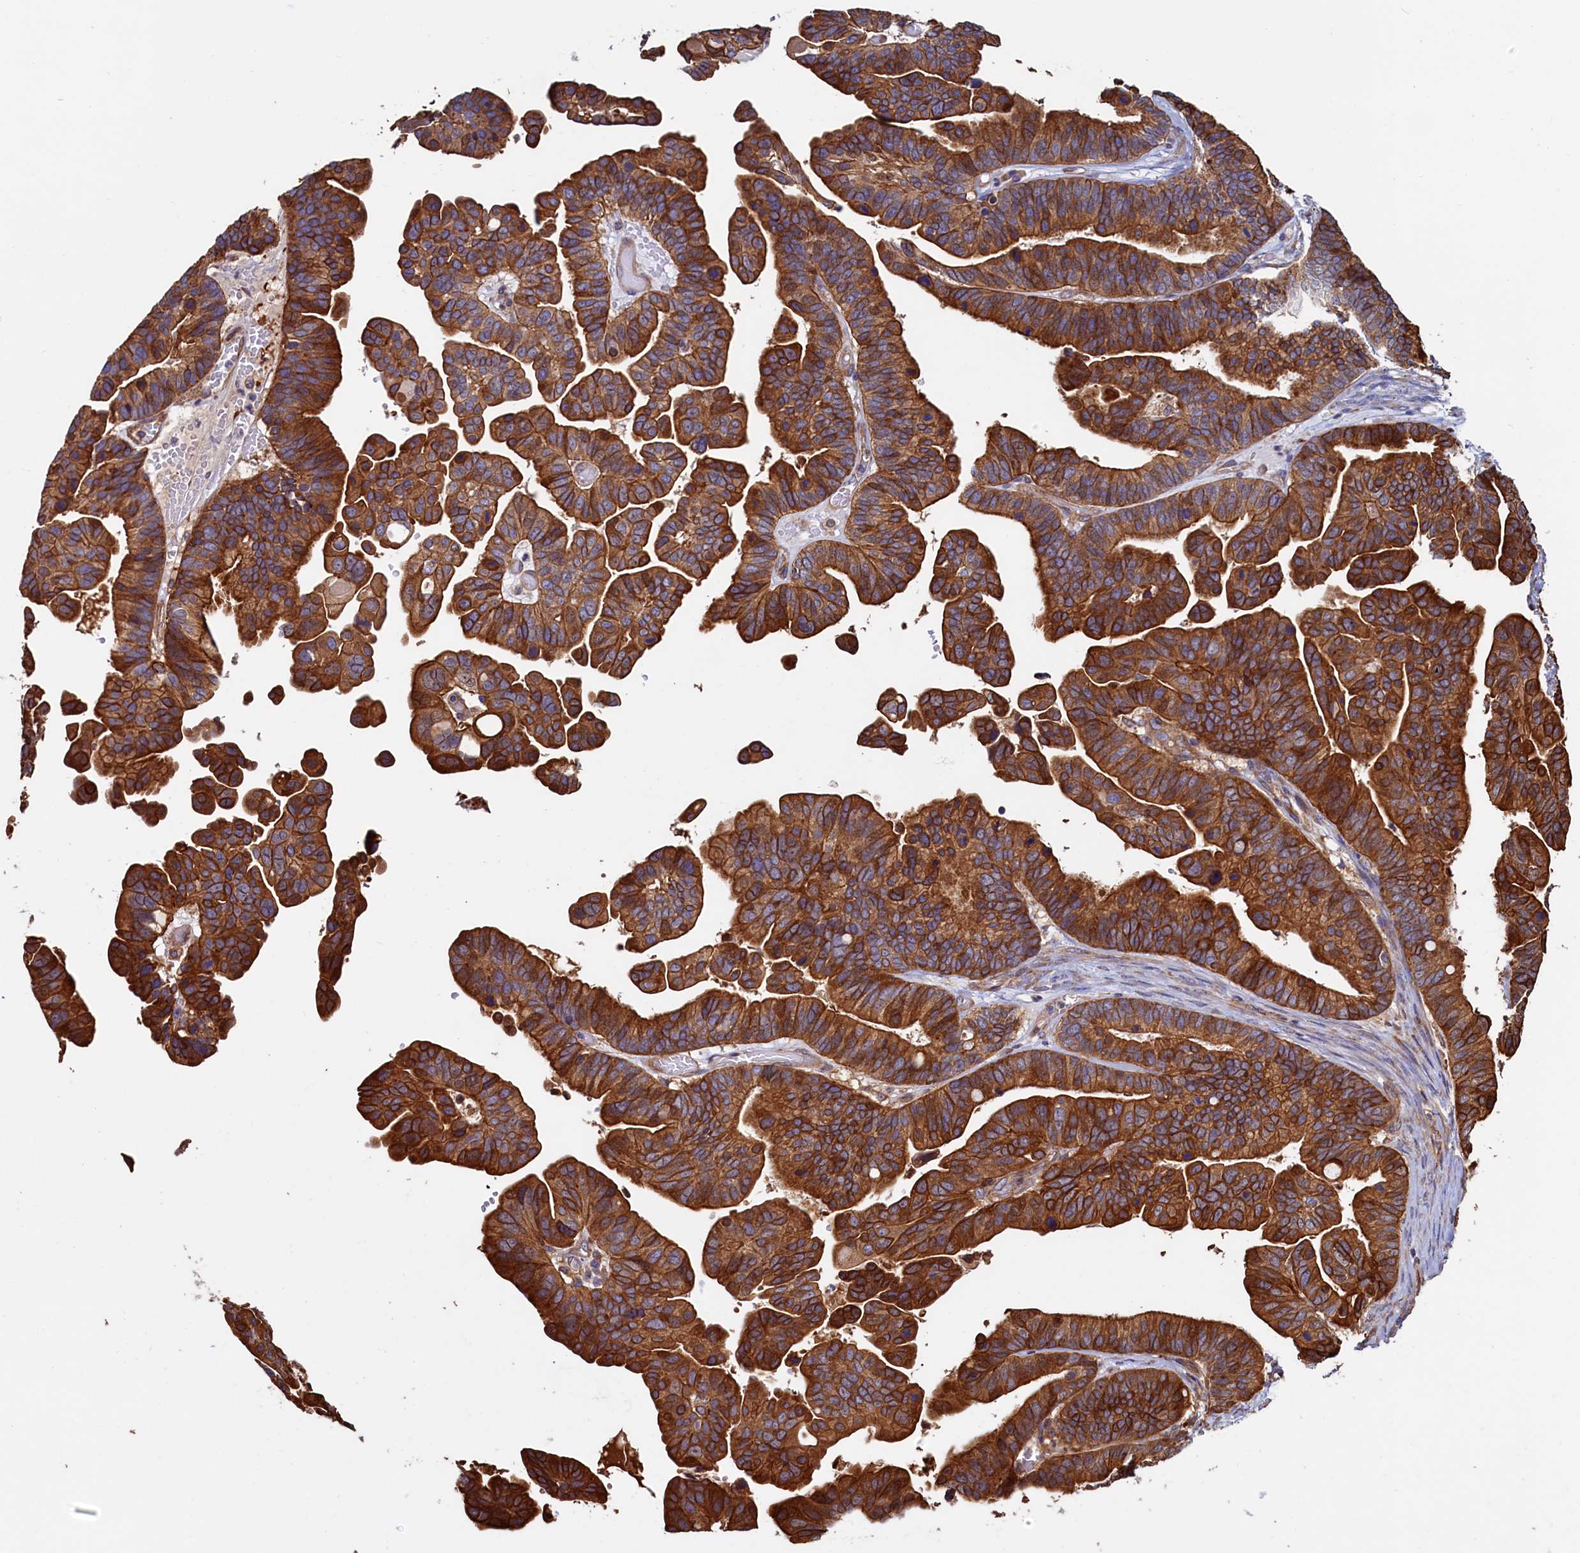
{"staining": {"intensity": "strong", "quantity": ">75%", "location": "cytoplasmic/membranous"}, "tissue": "ovarian cancer", "cell_type": "Tumor cells", "image_type": "cancer", "snomed": [{"axis": "morphology", "description": "Cystadenocarcinoma, serous, NOS"}, {"axis": "topography", "description": "Ovary"}], "caption": "Ovarian cancer stained with immunohistochemistry exhibits strong cytoplasmic/membranous expression in approximately >75% of tumor cells.", "gene": "ATXN2L", "patient": {"sex": "female", "age": 56}}